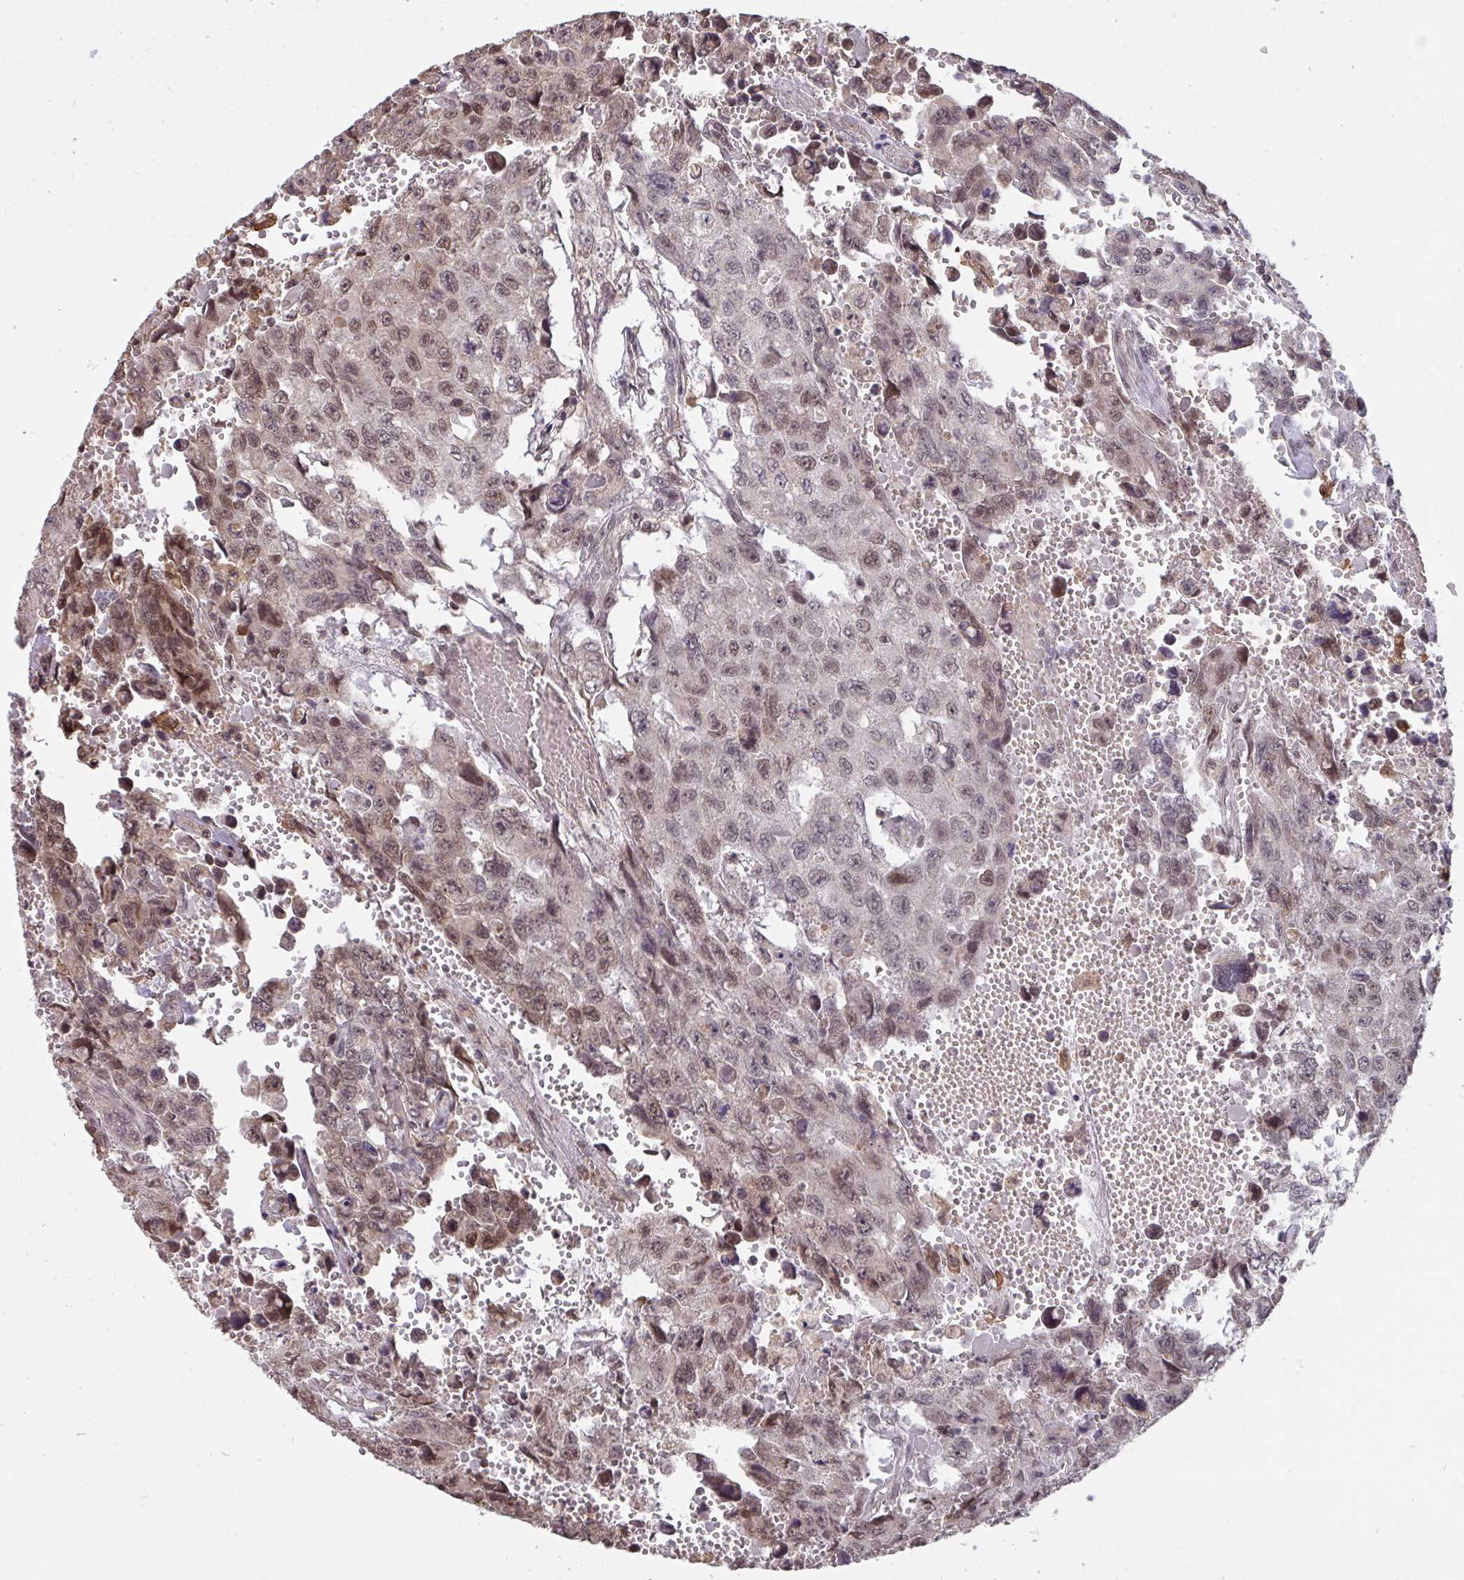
{"staining": {"intensity": "weak", "quantity": ">75%", "location": "nuclear"}, "tissue": "testis cancer", "cell_type": "Tumor cells", "image_type": "cancer", "snomed": [{"axis": "morphology", "description": "Seminoma, NOS"}, {"axis": "topography", "description": "Testis"}], "caption": "This image demonstrates immunohistochemistry staining of testis cancer (seminoma), with low weak nuclear positivity in approximately >75% of tumor cells.", "gene": "SAP30", "patient": {"sex": "male", "age": 26}}